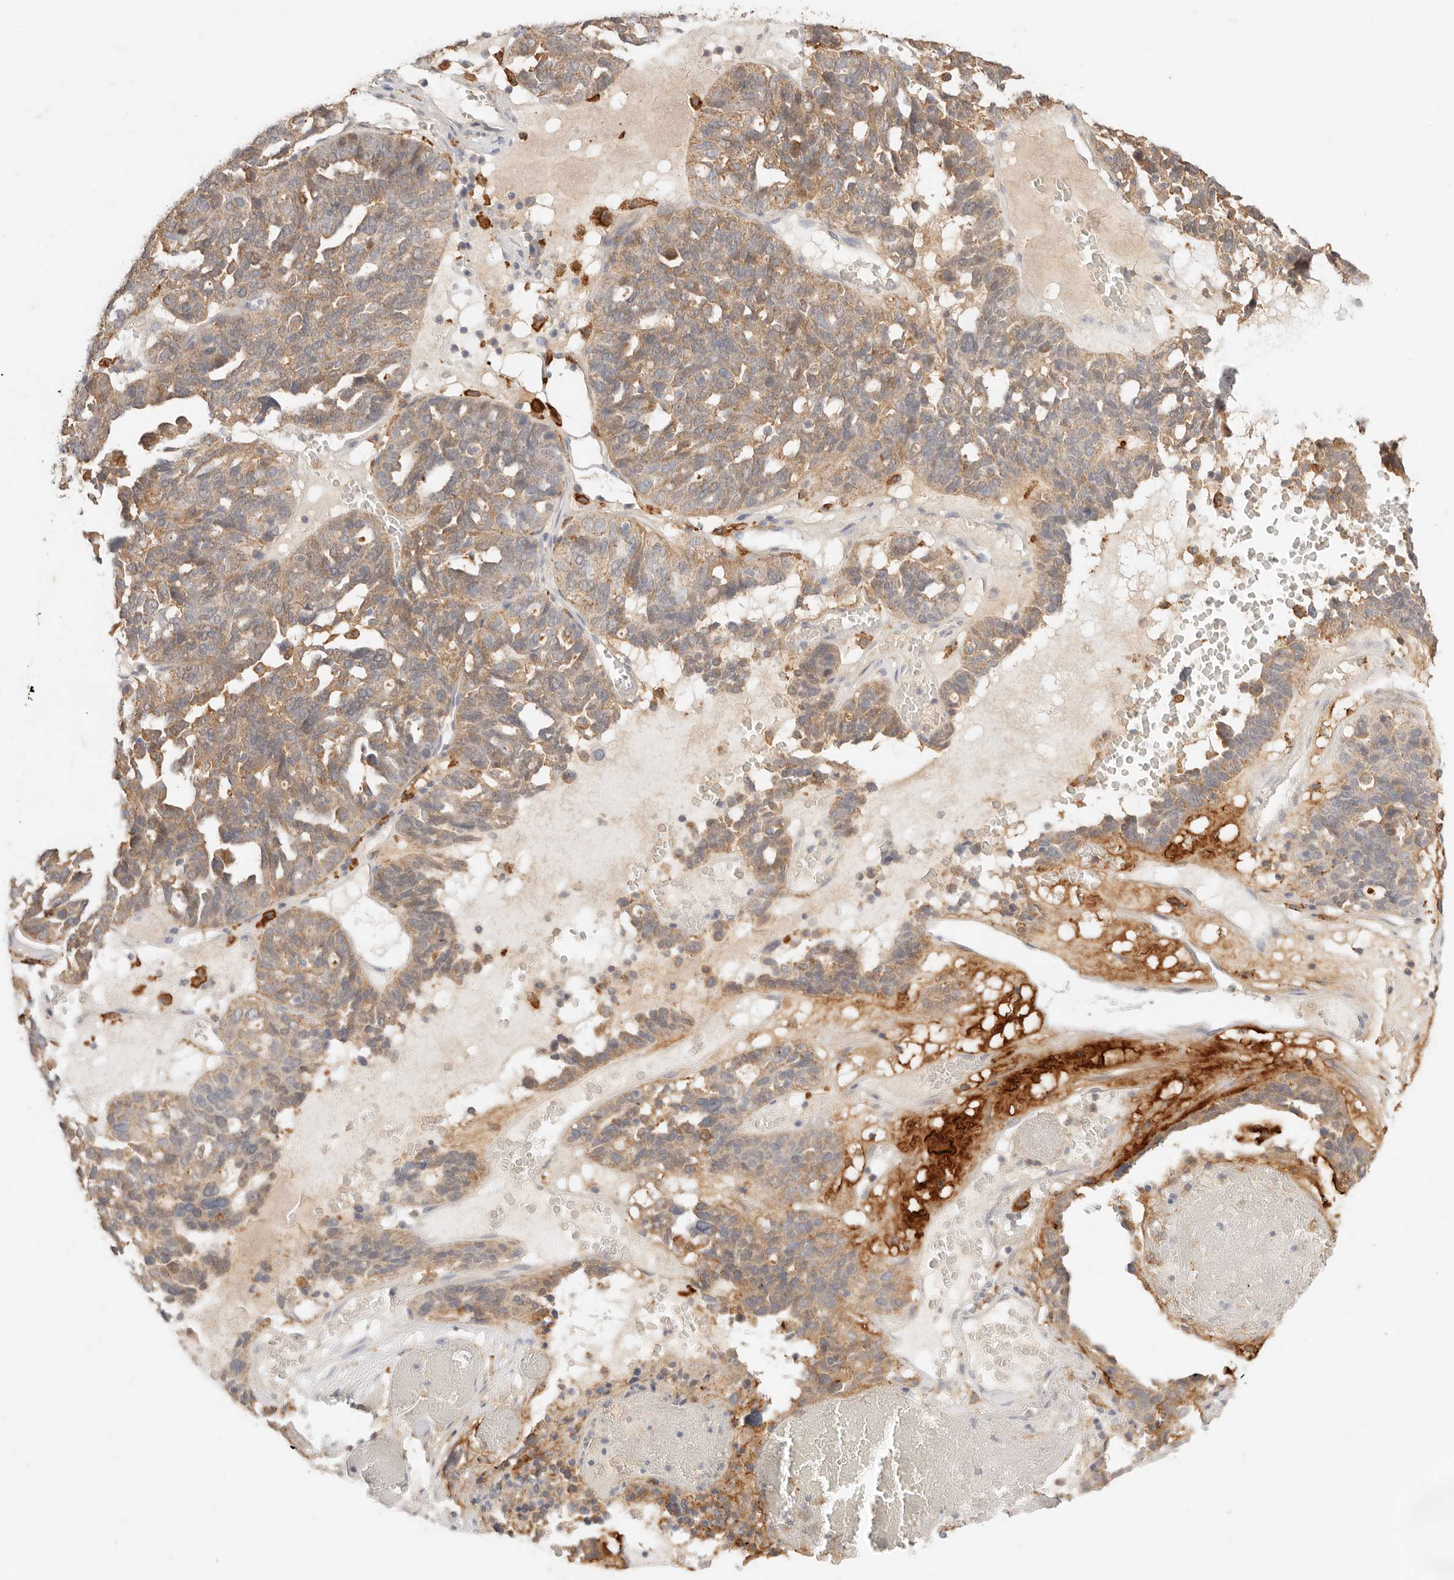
{"staining": {"intensity": "moderate", "quantity": ">75%", "location": "cytoplasmic/membranous"}, "tissue": "ovarian cancer", "cell_type": "Tumor cells", "image_type": "cancer", "snomed": [{"axis": "morphology", "description": "Cystadenocarcinoma, serous, NOS"}, {"axis": "topography", "description": "Ovary"}], "caption": "There is medium levels of moderate cytoplasmic/membranous staining in tumor cells of ovarian serous cystadenocarcinoma, as demonstrated by immunohistochemical staining (brown color).", "gene": "HK2", "patient": {"sex": "female", "age": 59}}